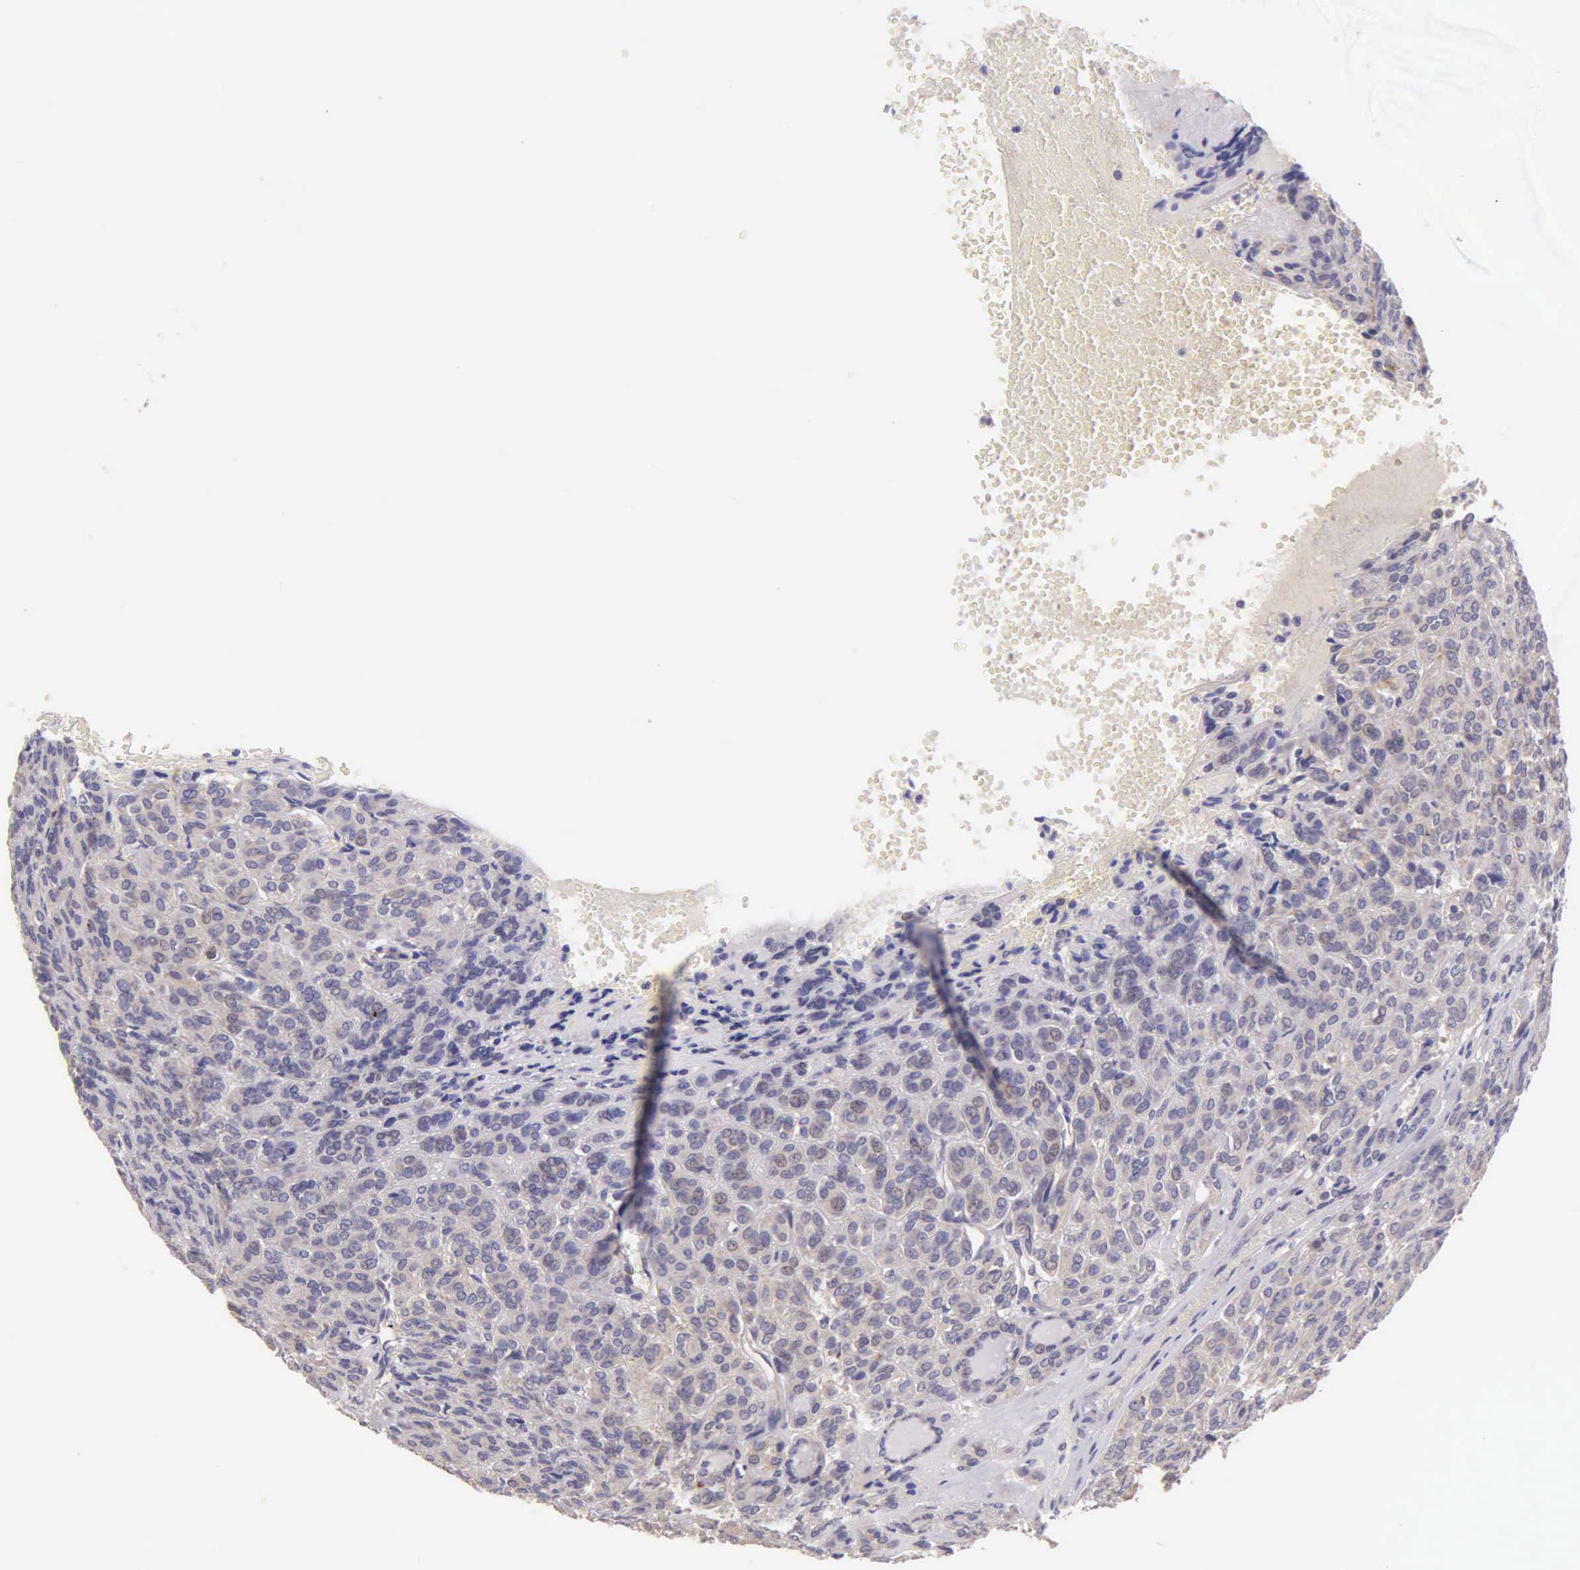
{"staining": {"intensity": "weak", "quantity": "<25%", "location": "cytoplasmic/membranous"}, "tissue": "thyroid cancer", "cell_type": "Tumor cells", "image_type": "cancer", "snomed": [{"axis": "morphology", "description": "Follicular adenoma carcinoma, NOS"}, {"axis": "topography", "description": "Thyroid gland"}], "caption": "Tumor cells are negative for protein expression in human thyroid cancer (follicular adenoma carcinoma). (Brightfield microscopy of DAB (3,3'-diaminobenzidine) IHC at high magnification).", "gene": "ESR1", "patient": {"sex": "female", "age": 71}}